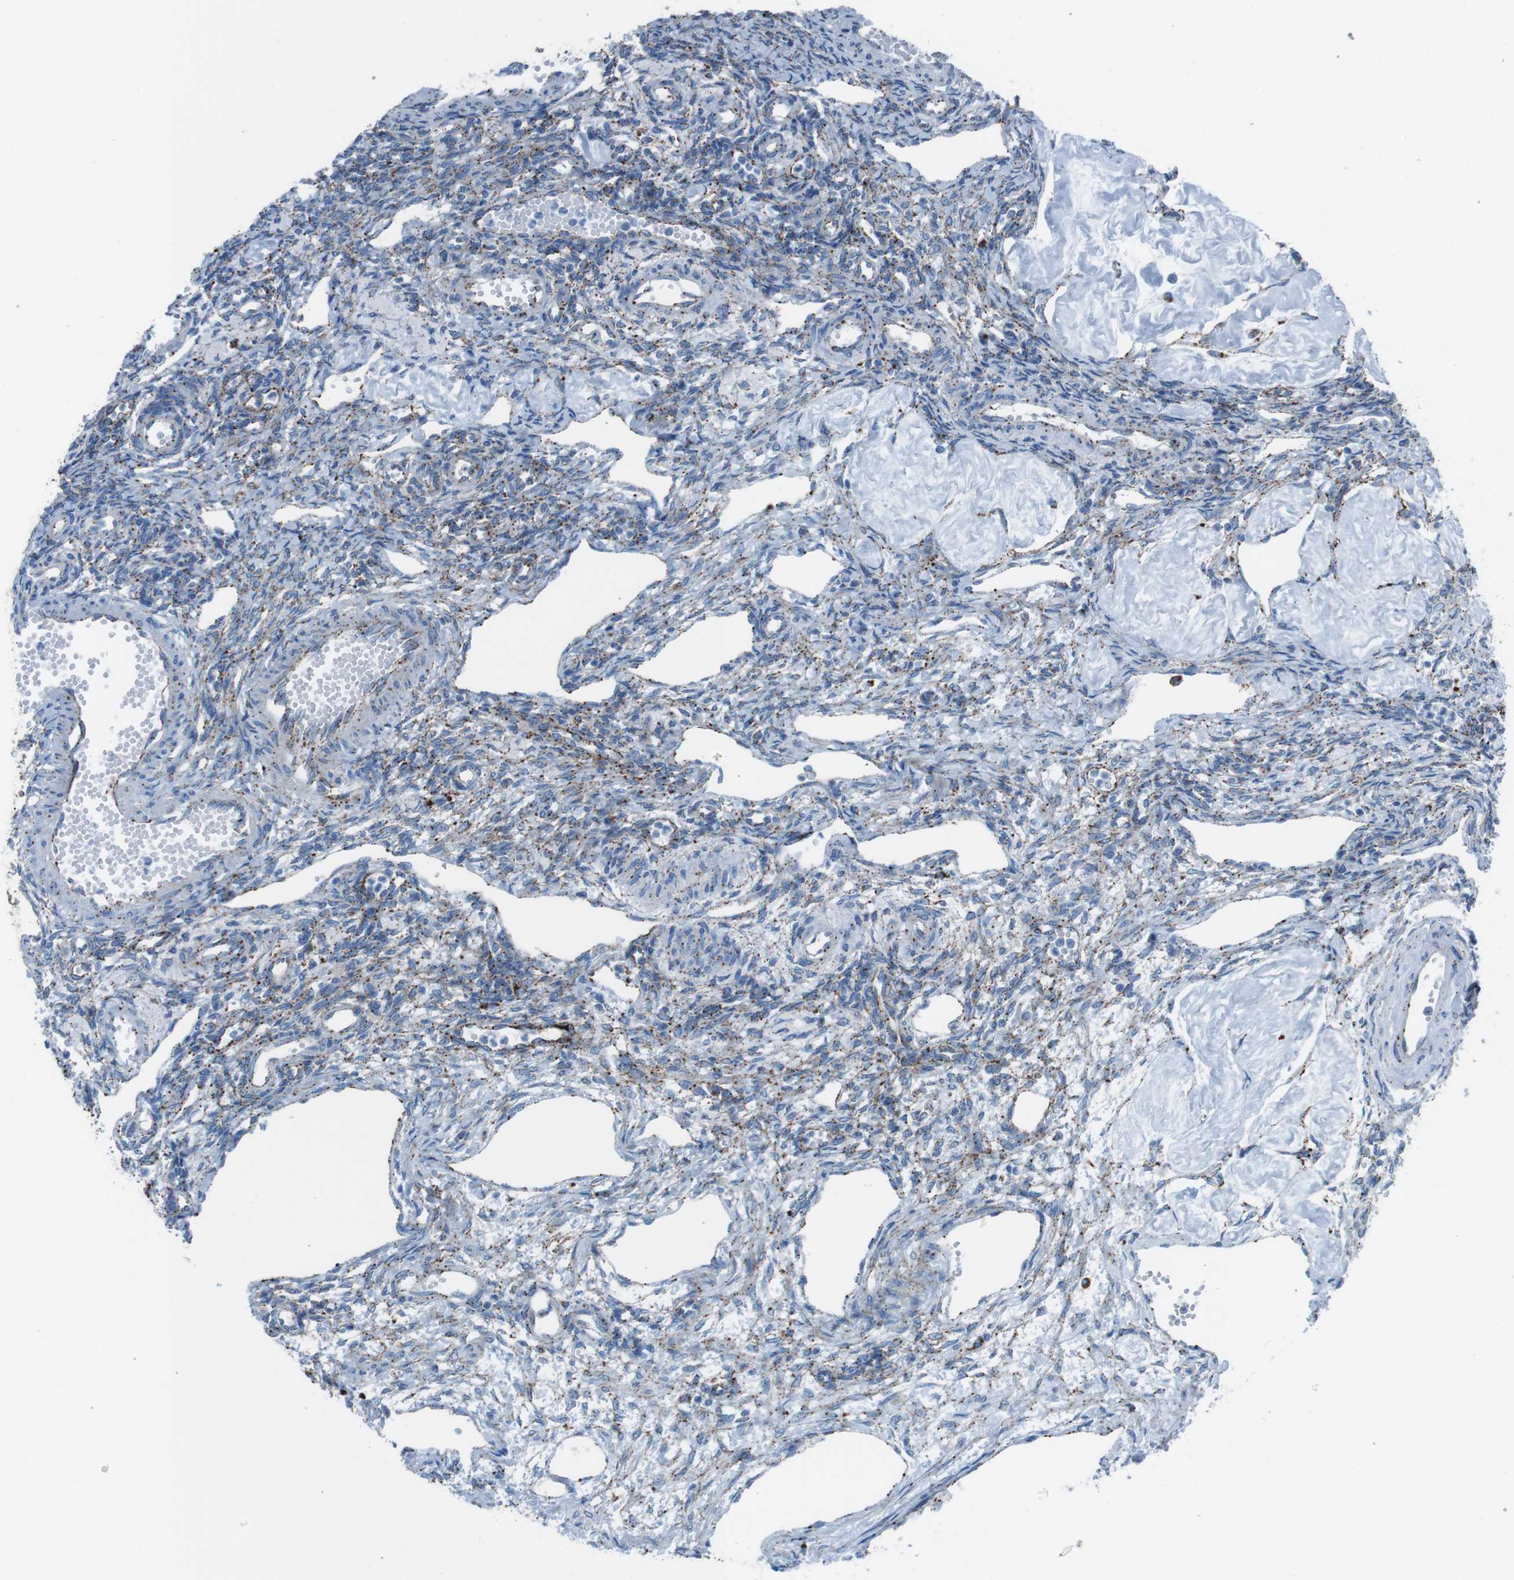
{"staining": {"intensity": "moderate", "quantity": "25%-75%", "location": "cytoplasmic/membranous"}, "tissue": "ovary", "cell_type": "Ovarian stroma cells", "image_type": "normal", "snomed": [{"axis": "morphology", "description": "Normal tissue, NOS"}, {"axis": "topography", "description": "Ovary"}], "caption": "Ovary was stained to show a protein in brown. There is medium levels of moderate cytoplasmic/membranous positivity in approximately 25%-75% of ovarian stroma cells. (IHC, brightfield microscopy, high magnification).", "gene": "SCARB2", "patient": {"sex": "female", "age": 33}}